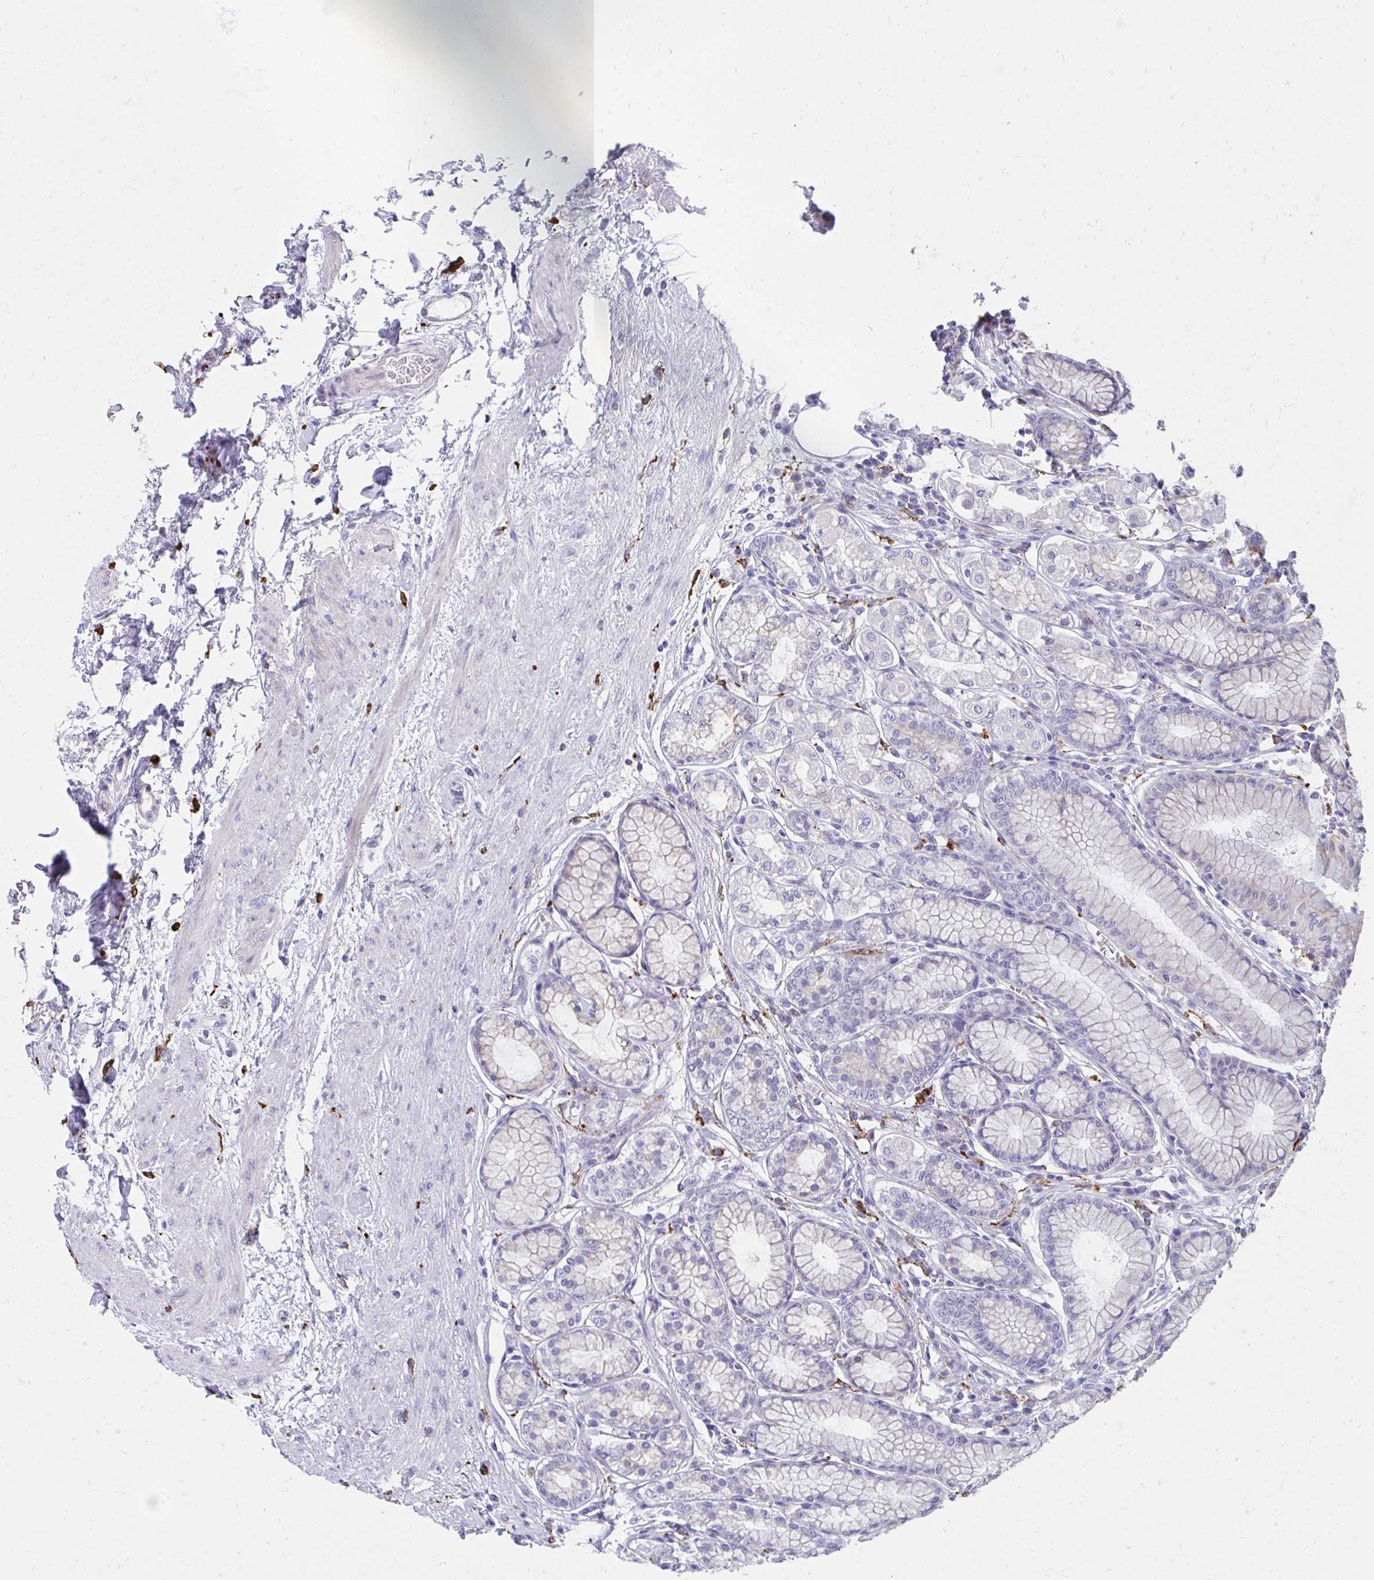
{"staining": {"intensity": "weak", "quantity": "25%-75%", "location": "cytoplasmic/membranous"}, "tissue": "stomach", "cell_type": "Glandular cells", "image_type": "normal", "snomed": [{"axis": "morphology", "description": "Normal tissue, NOS"}, {"axis": "topography", "description": "Stomach"}, {"axis": "topography", "description": "Stomach, lower"}], "caption": "Protein expression analysis of benign human stomach reveals weak cytoplasmic/membranous staining in approximately 25%-75% of glandular cells. (DAB (3,3'-diaminobenzidine) IHC with brightfield microscopy, high magnification).", "gene": "CD163", "patient": {"sex": "male", "age": 76}}